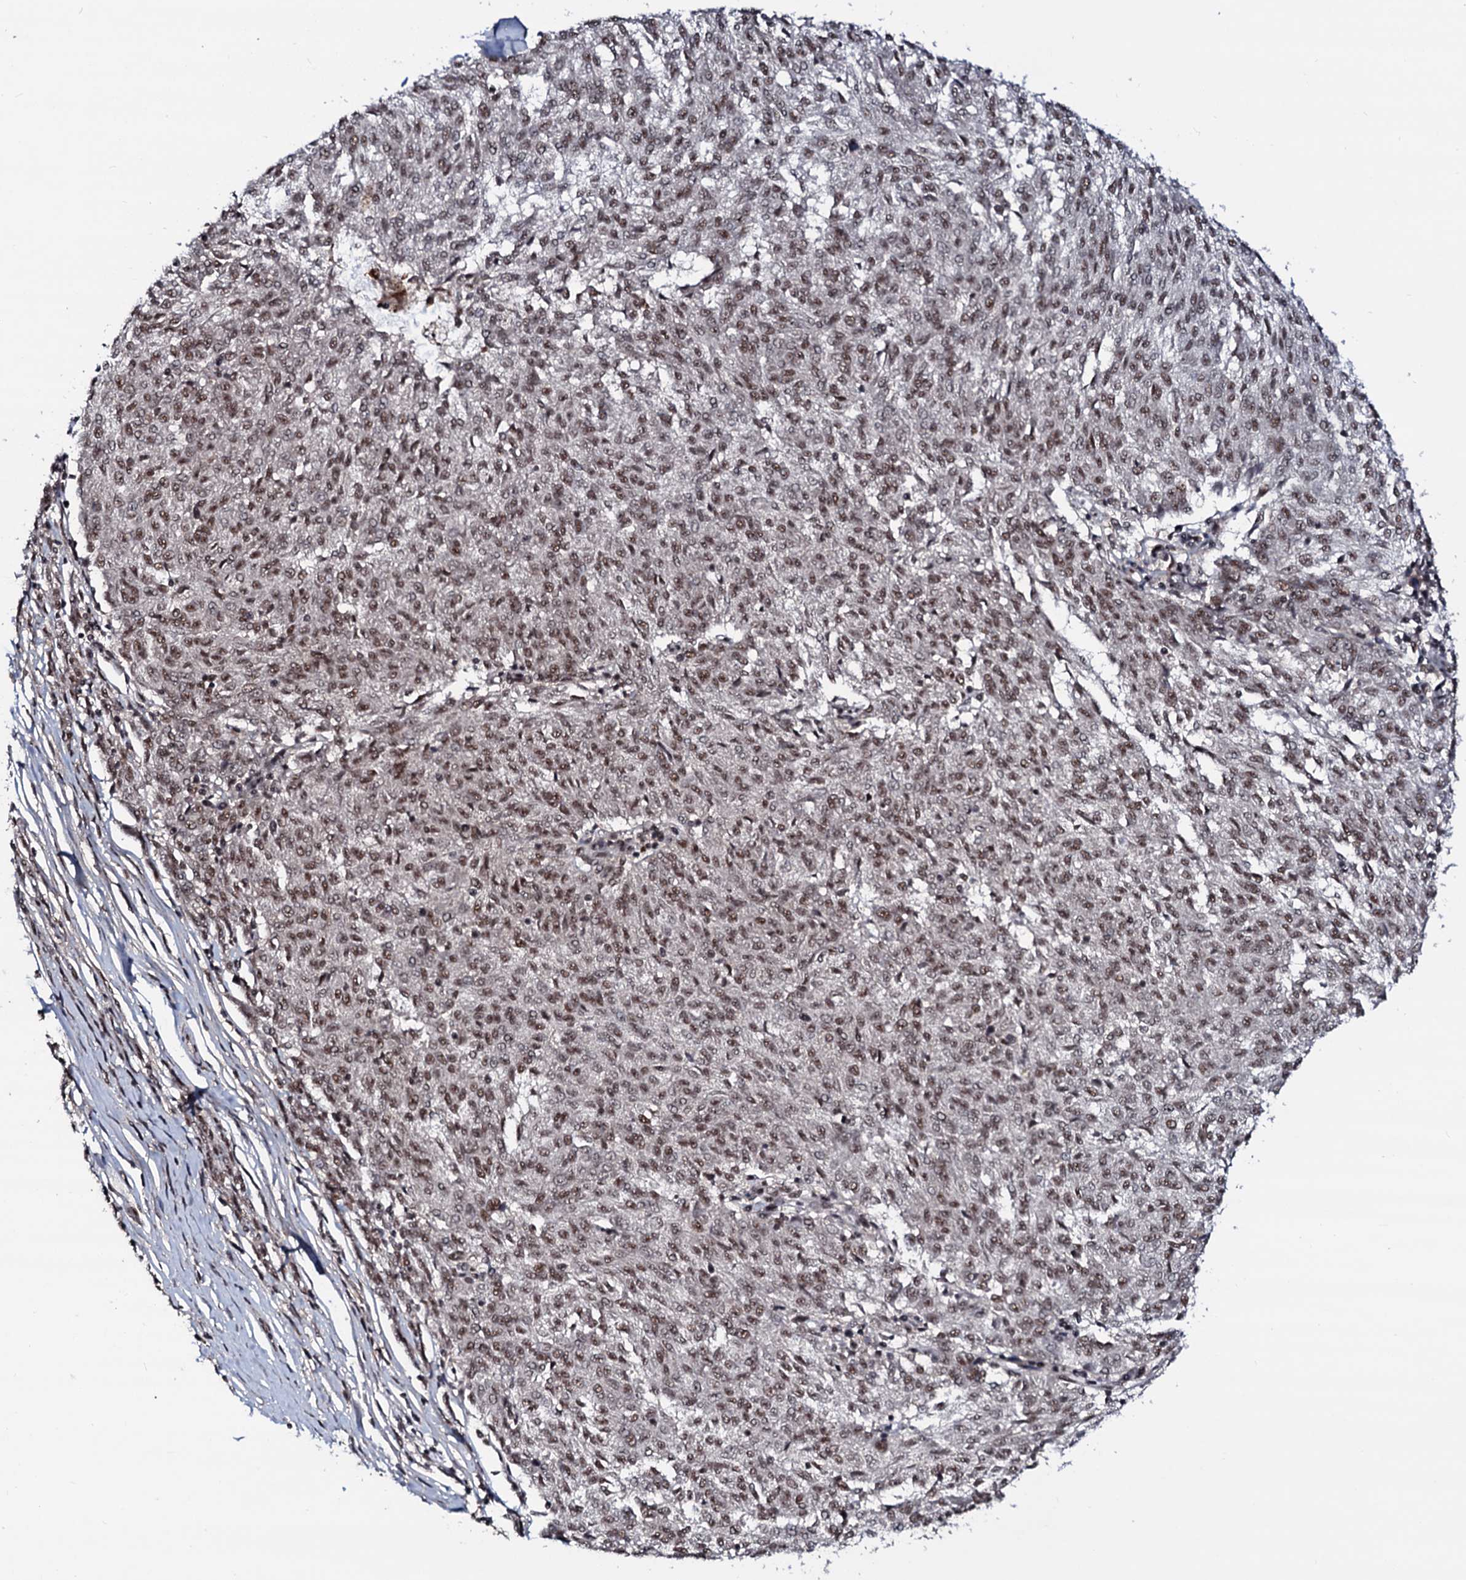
{"staining": {"intensity": "weak", "quantity": ">75%", "location": "nuclear"}, "tissue": "melanoma", "cell_type": "Tumor cells", "image_type": "cancer", "snomed": [{"axis": "morphology", "description": "Malignant melanoma, NOS"}, {"axis": "topography", "description": "Skin"}], "caption": "Protein staining of malignant melanoma tissue shows weak nuclear staining in about >75% of tumor cells. (Stains: DAB in brown, nuclei in blue, Microscopy: brightfield microscopy at high magnification).", "gene": "PRPF18", "patient": {"sex": "female", "age": 72}}